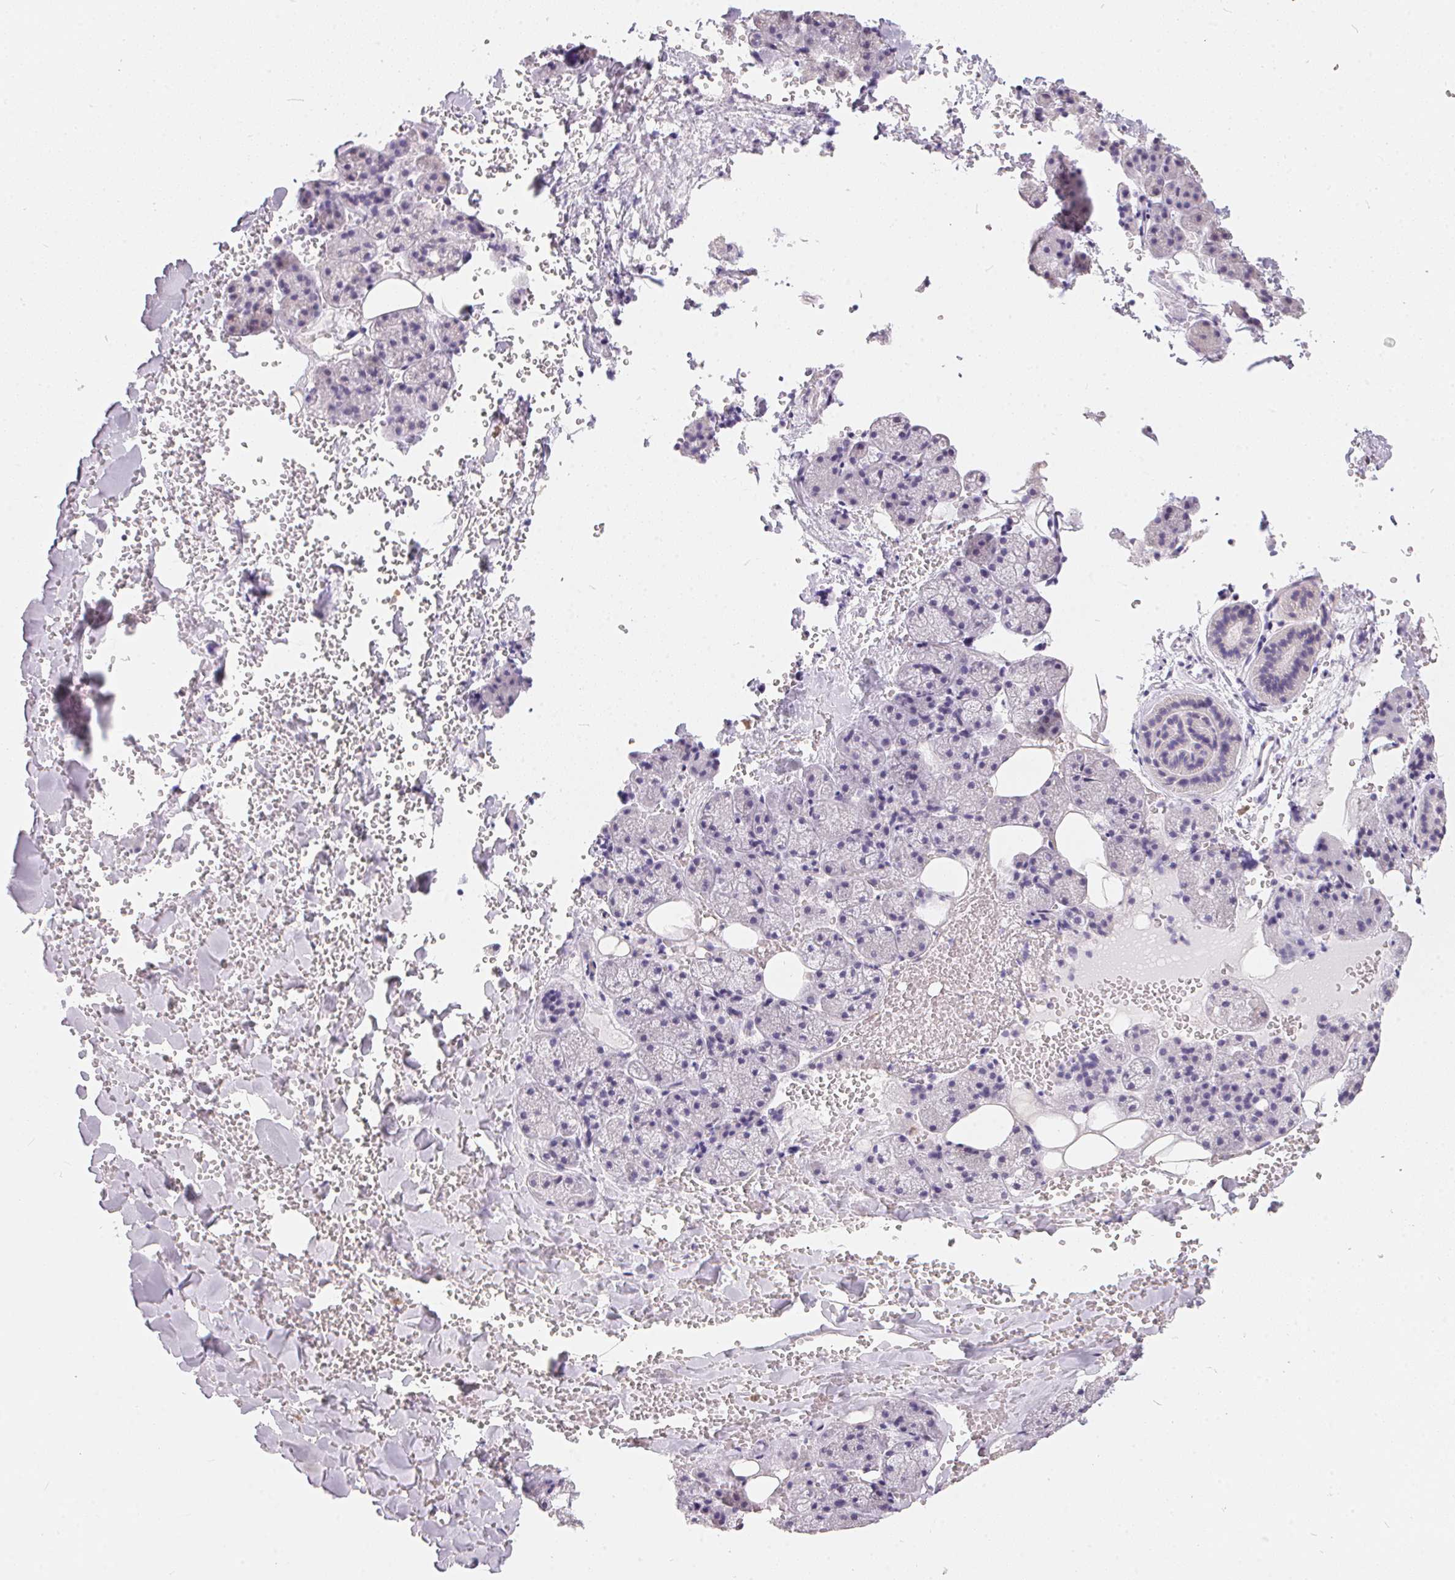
{"staining": {"intensity": "negative", "quantity": "none", "location": "none"}, "tissue": "salivary gland", "cell_type": "Glandular cells", "image_type": "normal", "snomed": [{"axis": "morphology", "description": "Normal tissue, NOS"}, {"axis": "topography", "description": "Salivary gland"}, {"axis": "topography", "description": "Peripheral nerve tissue"}], "caption": "Immunohistochemistry (IHC) photomicrograph of normal salivary gland: human salivary gland stained with DAB reveals no significant protein positivity in glandular cells. The staining is performed using DAB (3,3'-diaminobenzidine) brown chromogen with nuclei counter-stained in using hematoxylin.", "gene": "SERPINB1", "patient": {"sex": "male", "age": 38}}